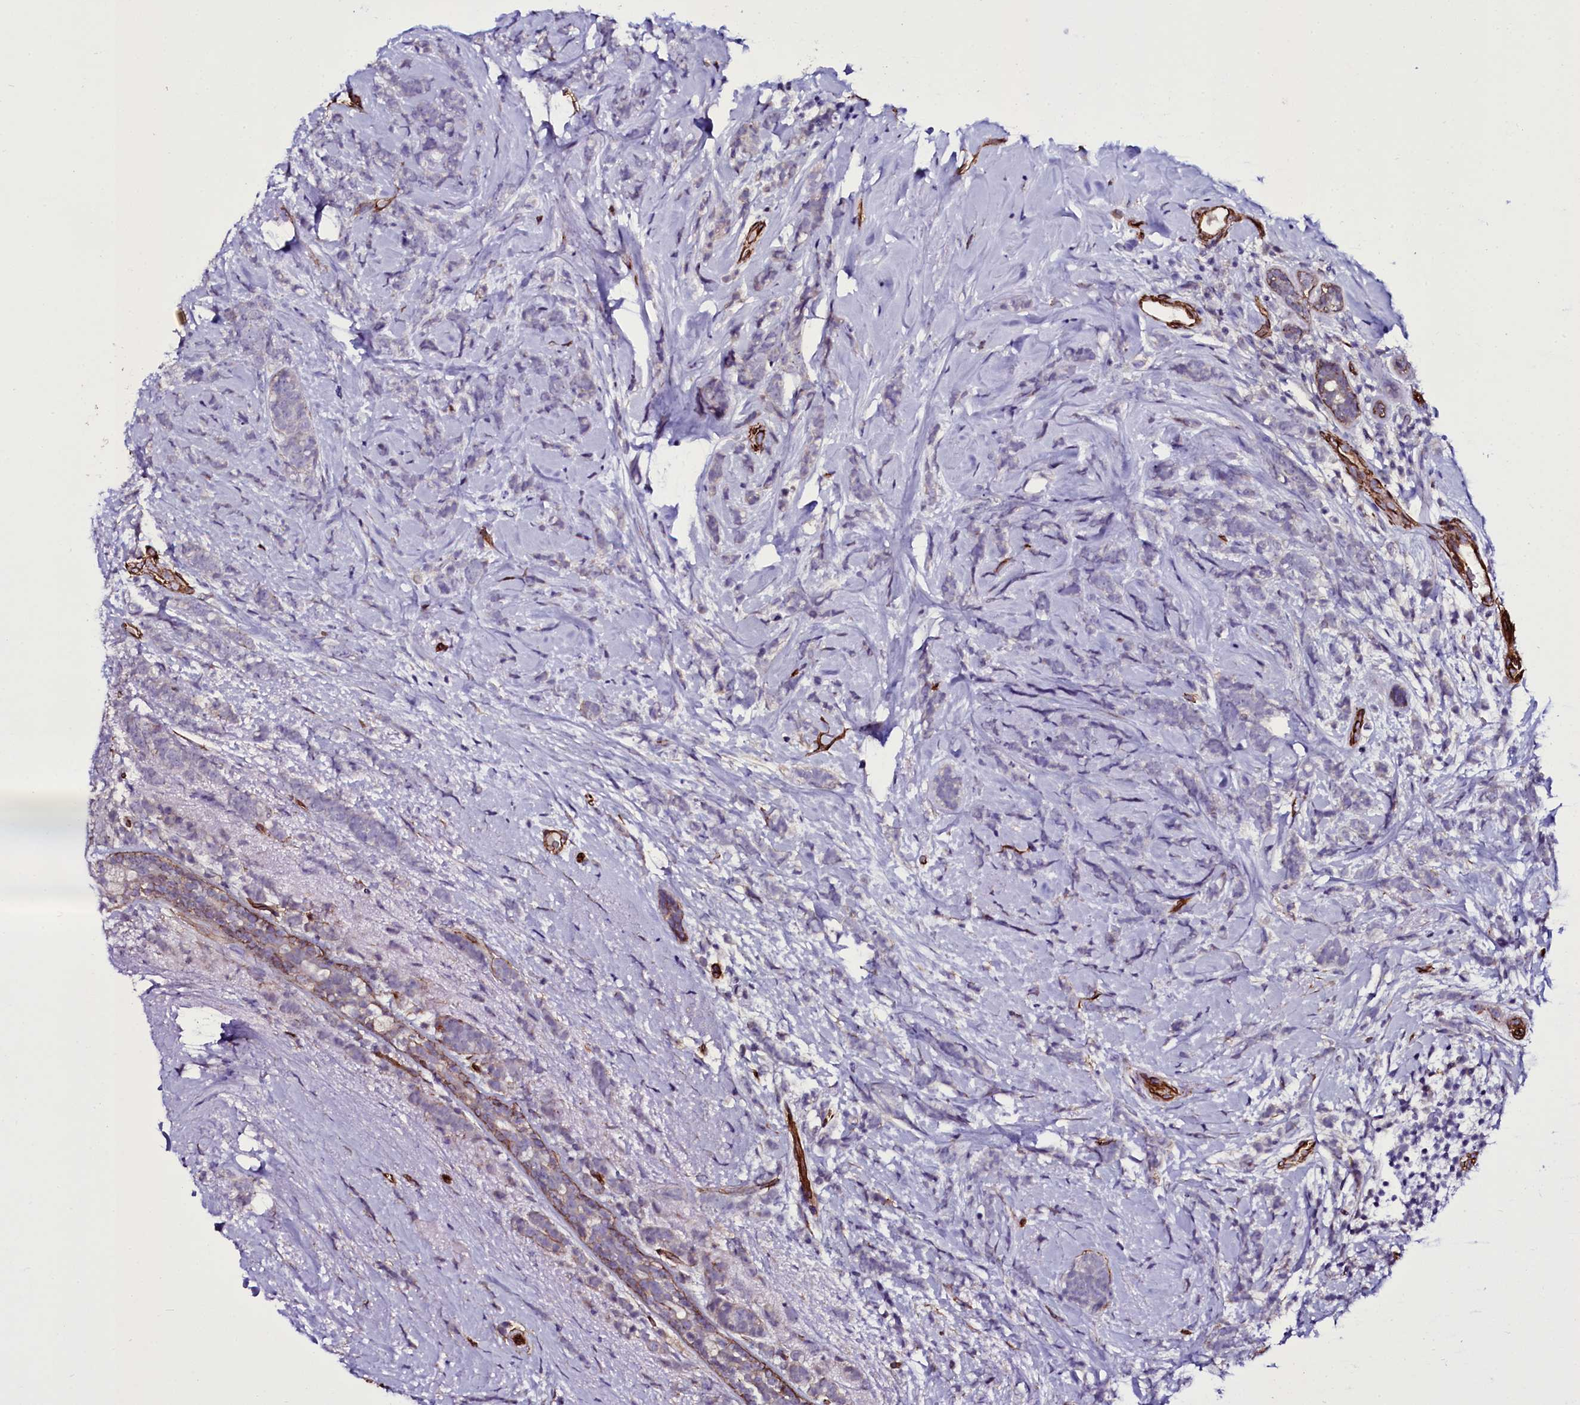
{"staining": {"intensity": "negative", "quantity": "none", "location": "none"}, "tissue": "breast cancer", "cell_type": "Tumor cells", "image_type": "cancer", "snomed": [{"axis": "morphology", "description": "Lobular carcinoma"}, {"axis": "topography", "description": "Breast"}], "caption": "Immunohistochemistry photomicrograph of neoplastic tissue: breast lobular carcinoma stained with DAB exhibits no significant protein expression in tumor cells. The staining is performed using DAB brown chromogen with nuclei counter-stained in using hematoxylin.", "gene": "MEX3C", "patient": {"sex": "female", "age": 58}}